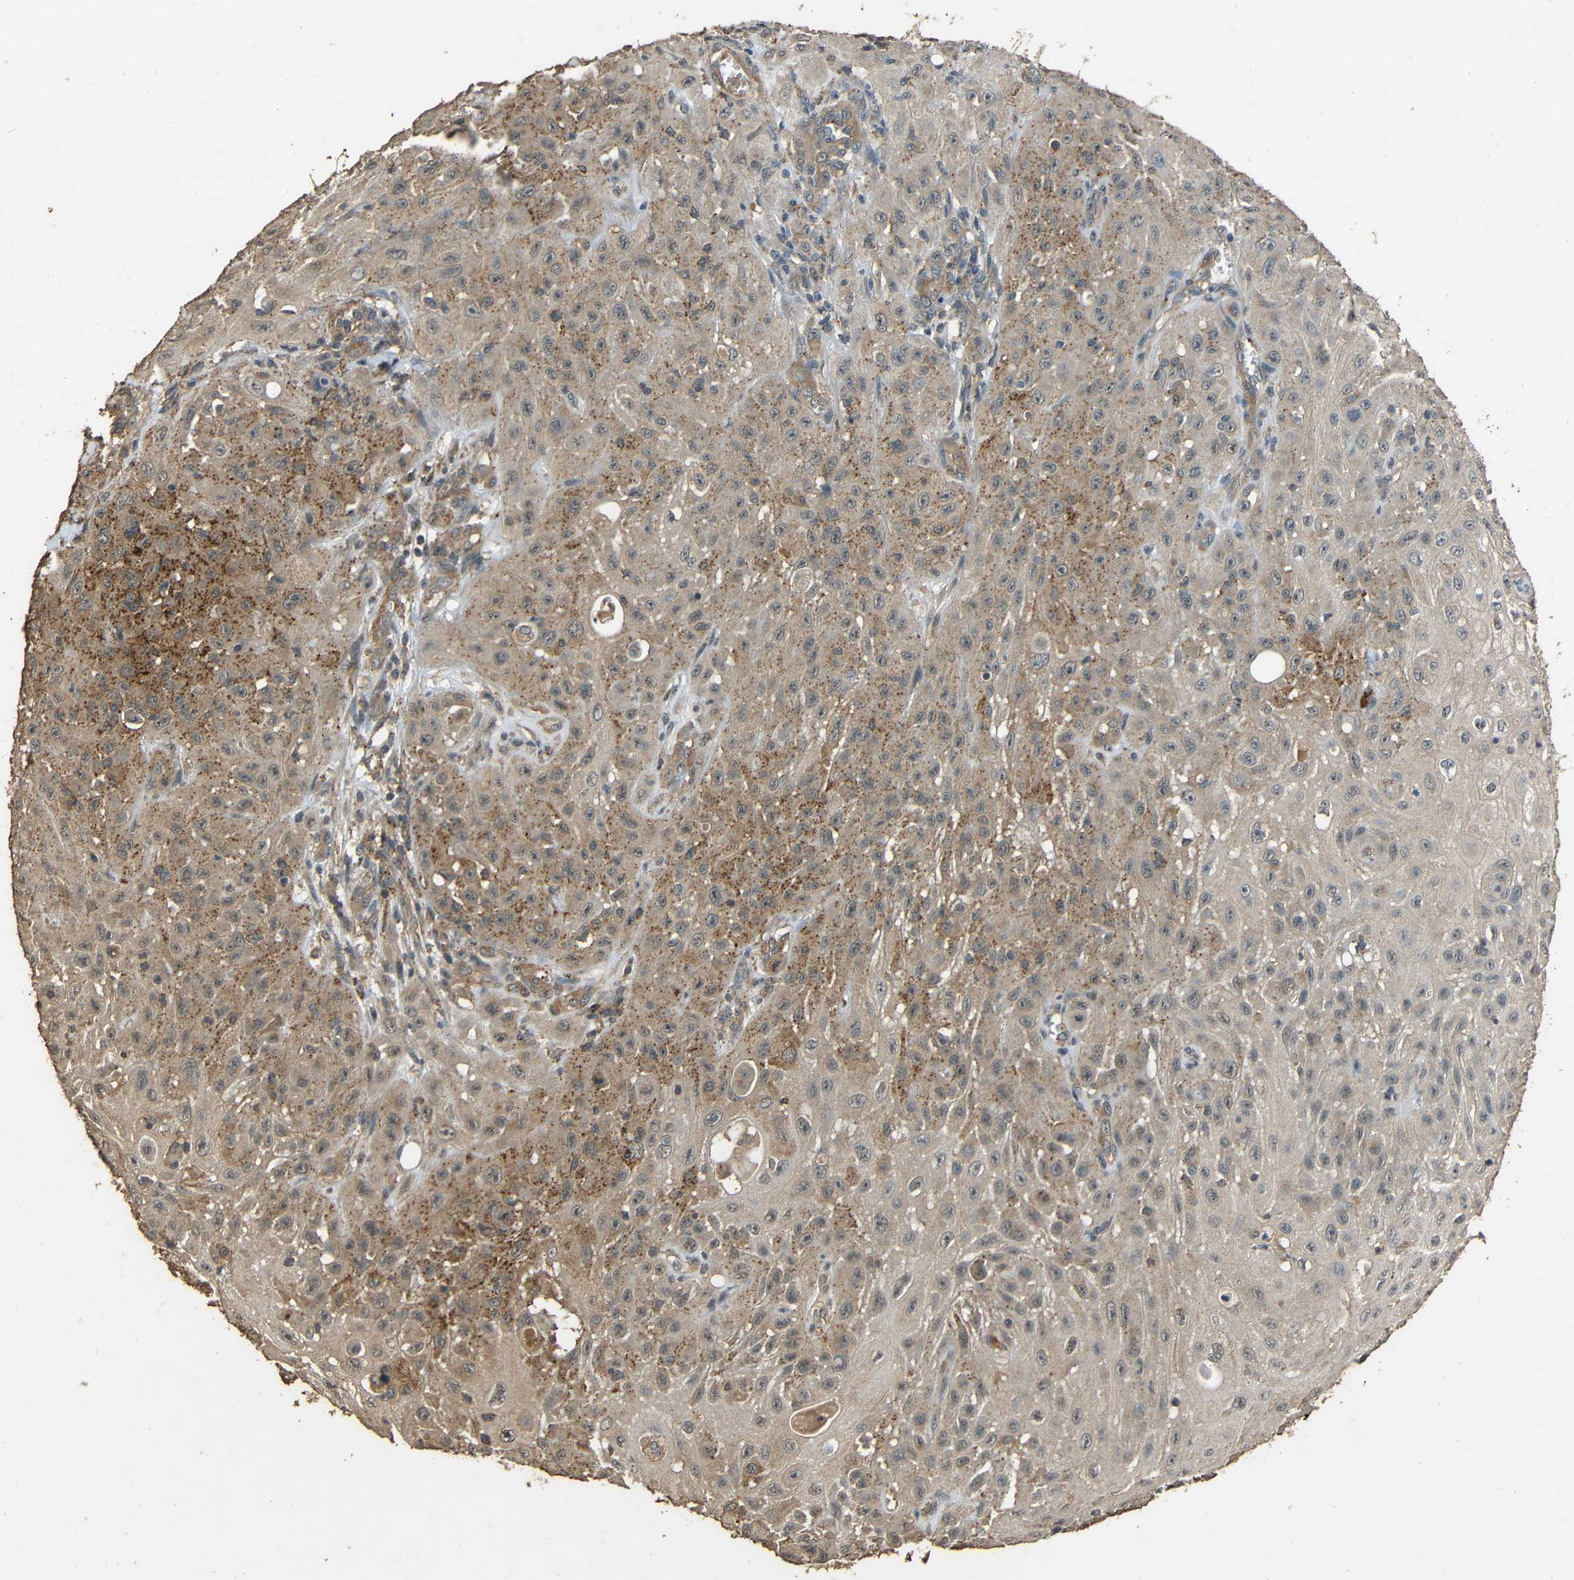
{"staining": {"intensity": "moderate", "quantity": "25%-75%", "location": "cytoplasmic/membranous"}, "tissue": "skin cancer", "cell_type": "Tumor cells", "image_type": "cancer", "snomed": [{"axis": "morphology", "description": "Squamous cell carcinoma, NOS"}, {"axis": "topography", "description": "Skin"}], "caption": "Squamous cell carcinoma (skin) stained for a protein displays moderate cytoplasmic/membranous positivity in tumor cells.", "gene": "PDE5A", "patient": {"sex": "male", "age": 75}}